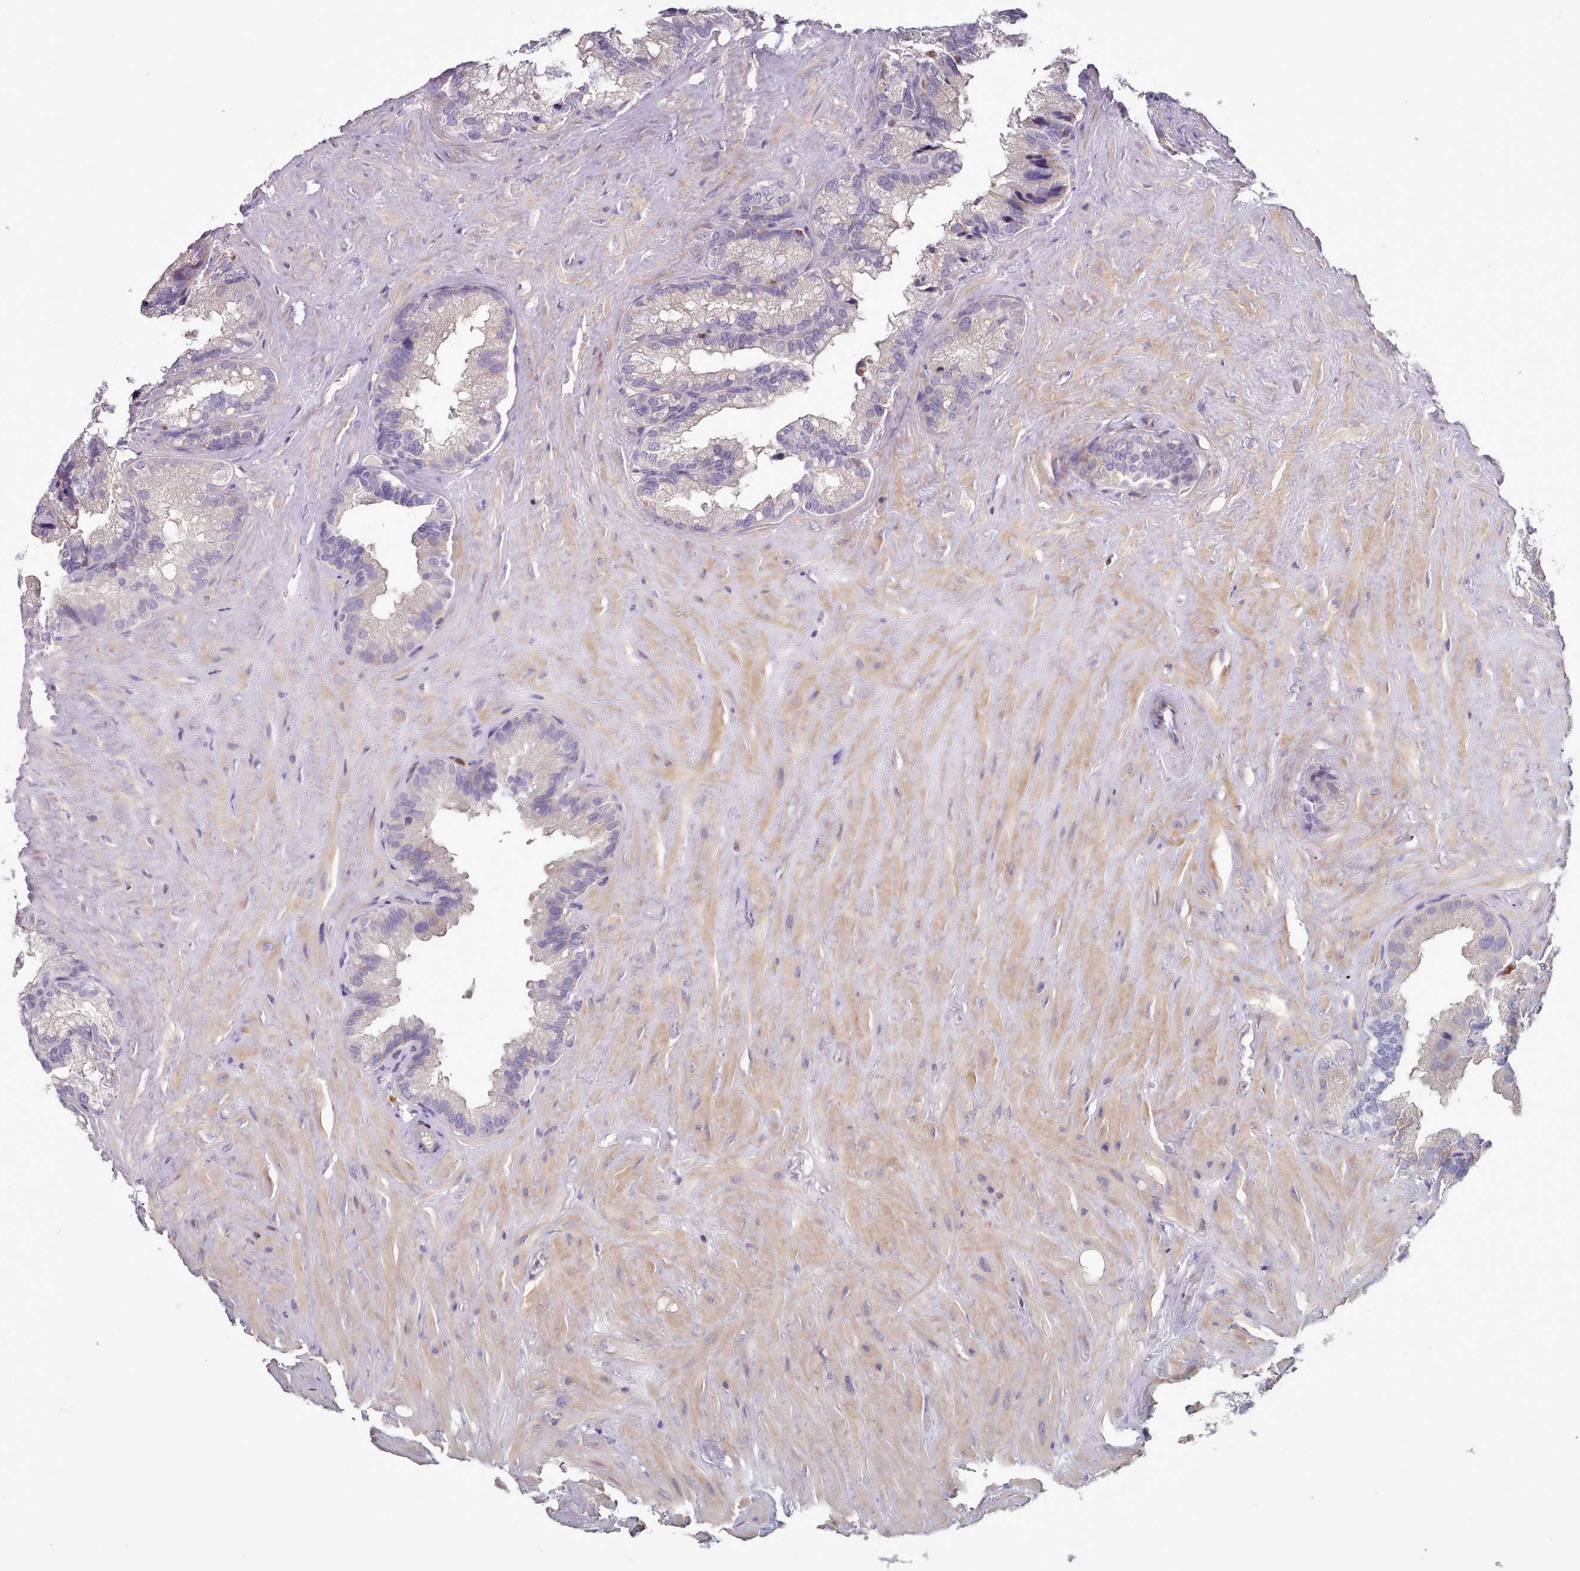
{"staining": {"intensity": "moderate", "quantity": "<25%", "location": "cytoplasmic/membranous"}, "tissue": "seminal vesicle", "cell_type": "Glandular cells", "image_type": "normal", "snomed": [{"axis": "morphology", "description": "Normal tissue, NOS"}, {"axis": "topography", "description": "Prostate"}, {"axis": "topography", "description": "Seminal veicle"}], "caption": "Immunohistochemical staining of unremarkable human seminal vesicle shows moderate cytoplasmic/membranous protein positivity in about <25% of glandular cells.", "gene": "RAC1", "patient": {"sex": "male", "age": 68}}